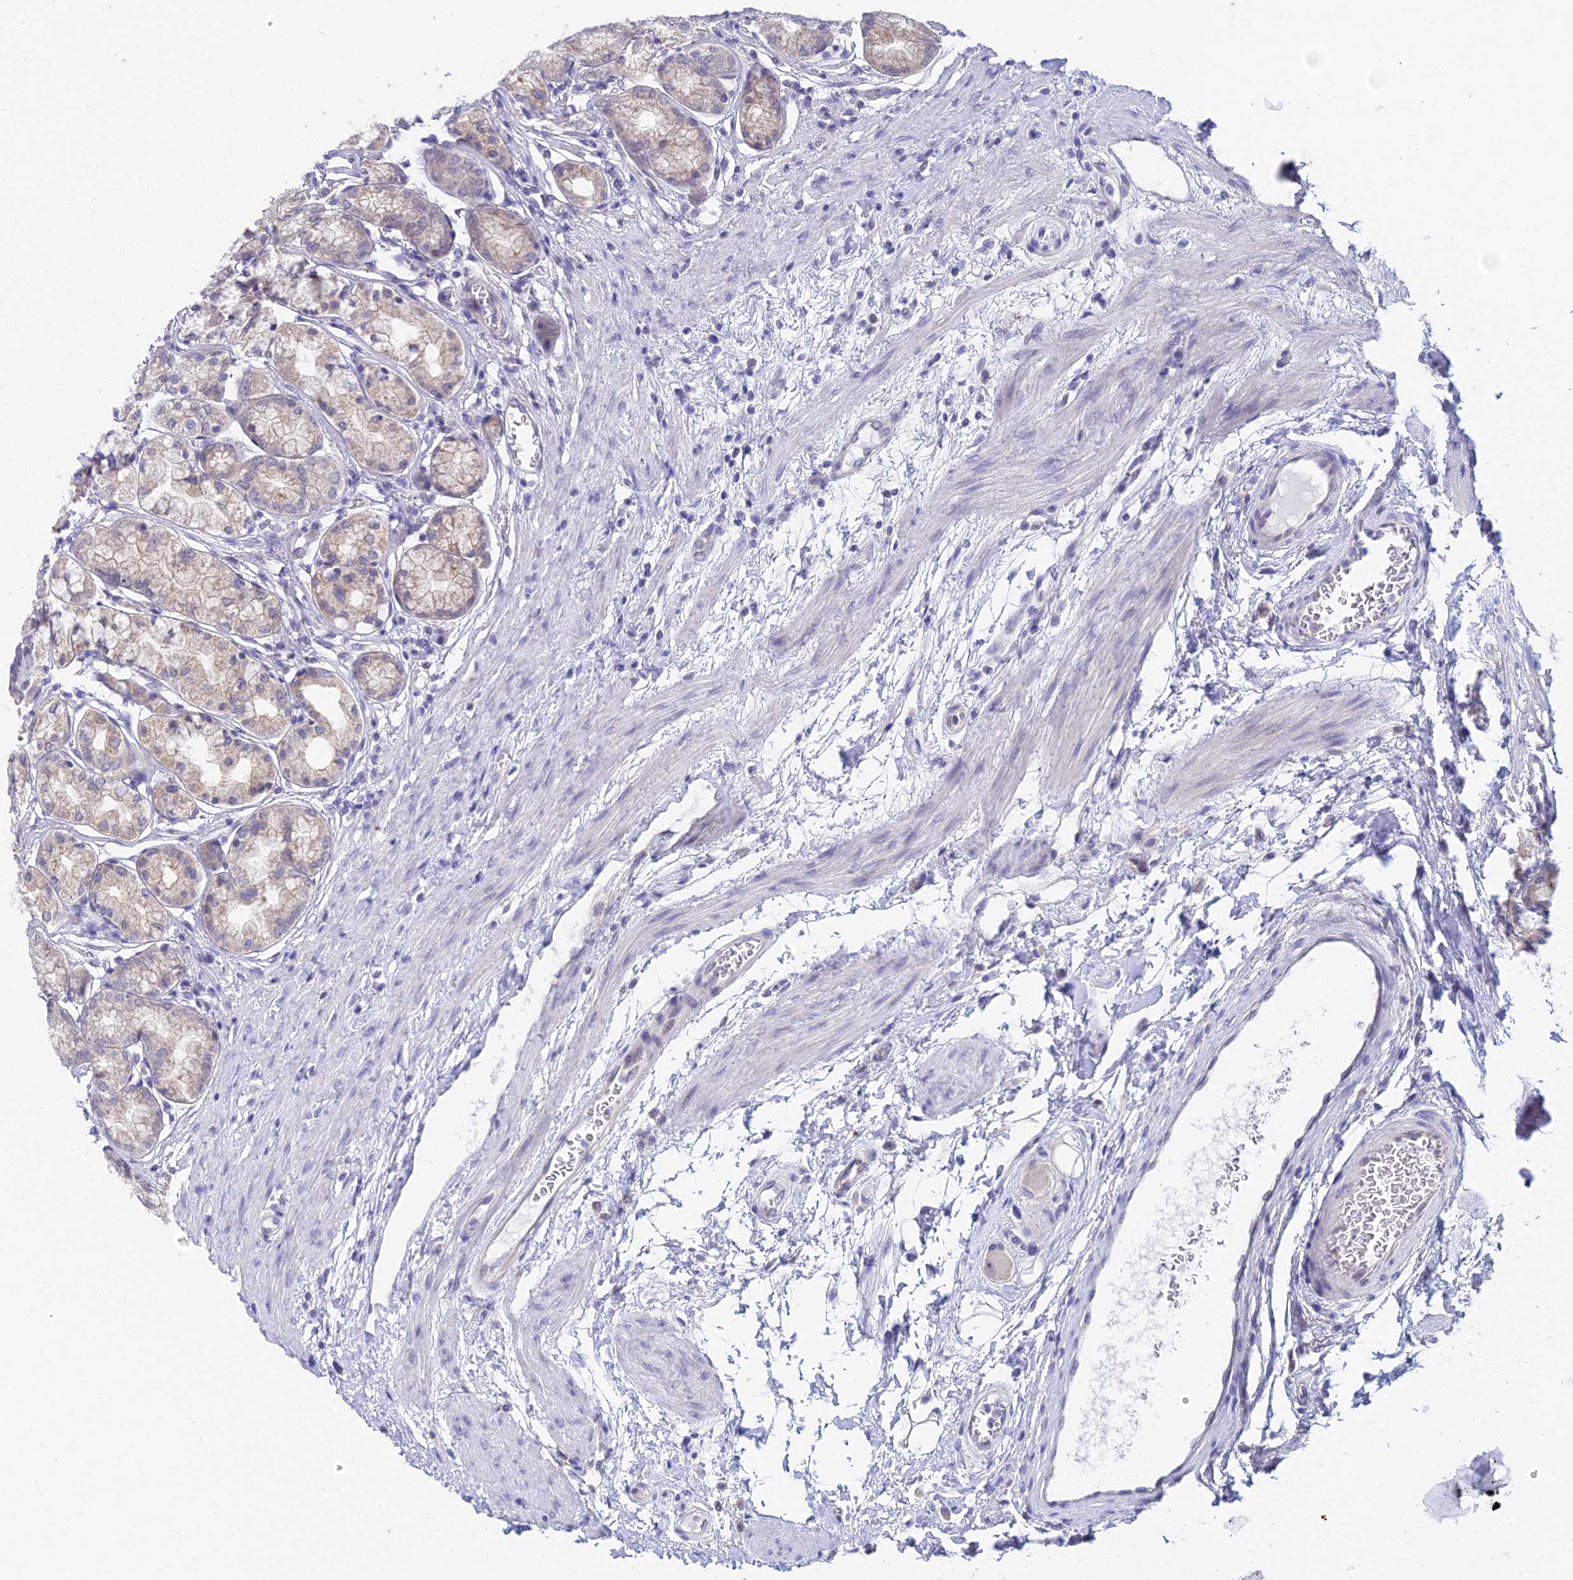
{"staining": {"intensity": "moderate", "quantity": "25%-75%", "location": "cytoplasmic/membranous"}, "tissue": "stomach", "cell_type": "Glandular cells", "image_type": "normal", "snomed": [{"axis": "morphology", "description": "Normal tissue, NOS"}, {"axis": "morphology", "description": "Adenocarcinoma, NOS"}, {"axis": "morphology", "description": "Adenocarcinoma, High grade"}, {"axis": "topography", "description": "Stomach, upper"}, {"axis": "topography", "description": "Stomach"}], "caption": "DAB (3,3'-diaminobenzidine) immunohistochemical staining of benign stomach shows moderate cytoplasmic/membranous protein expression in about 25%-75% of glandular cells.", "gene": "EEF2KMT", "patient": {"sex": "female", "age": 65}}